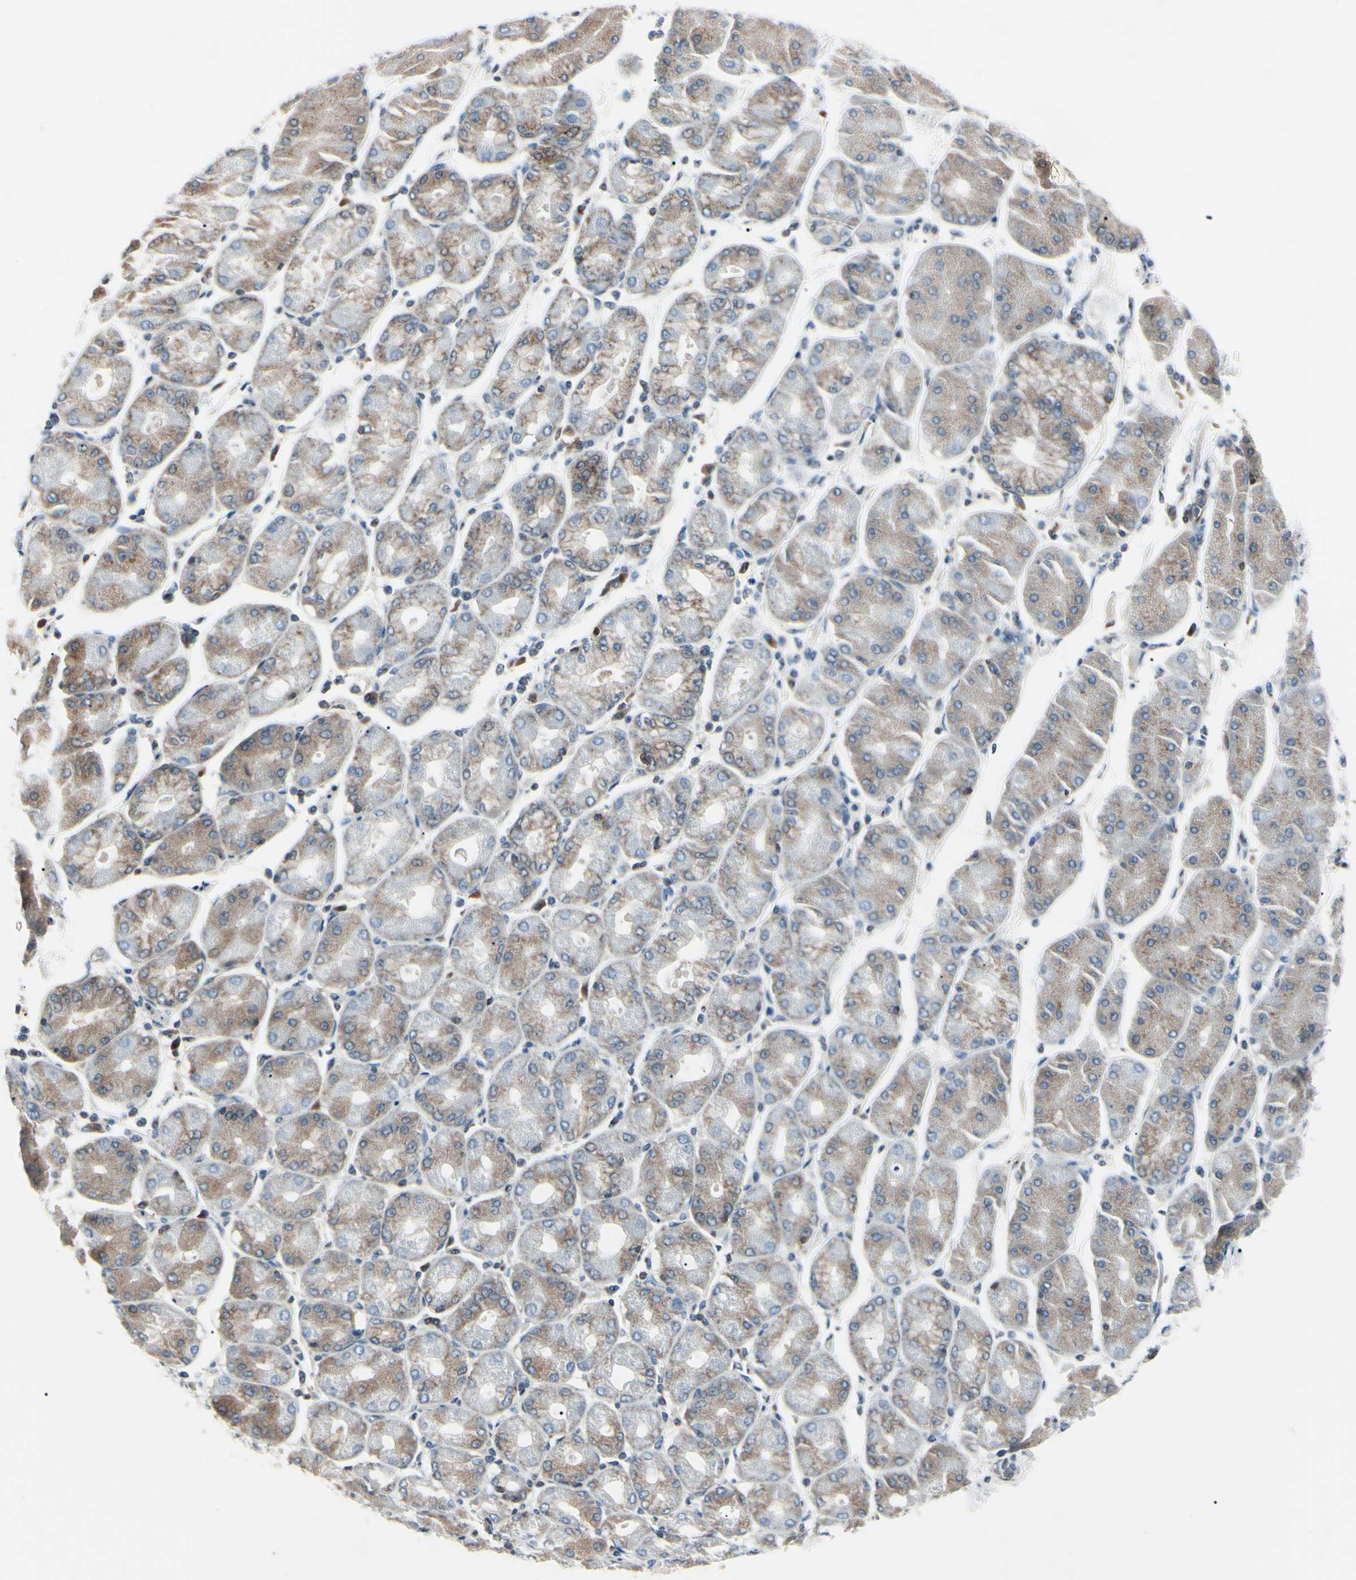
{"staining": {"intensity": "moderate", "quantity": "<25%", "location": "cytoplasmic/membranous"}, "tissue": "stomach cancer", "cell_type": "Tumor cells", "image_type": "cancer", "snomed": [{"axis": "morphology", "description": "Normal tissue, NOS"}, {"axis": "morphology", "description": "Adenocarcinoma, NOS"}, {"axis": "topography", "description": "Stomach, upper"}, {"axis": "topography", "description": "Stomach"}], "caption": "Stomach adenocarcinoma stained with a brown dye demonstrates moderate cytoplasmic/membranous positive positivity in about <25% of tumor cells.", "gene": "MAPRE1", "patient": {"sex": "male", "age": 59}}